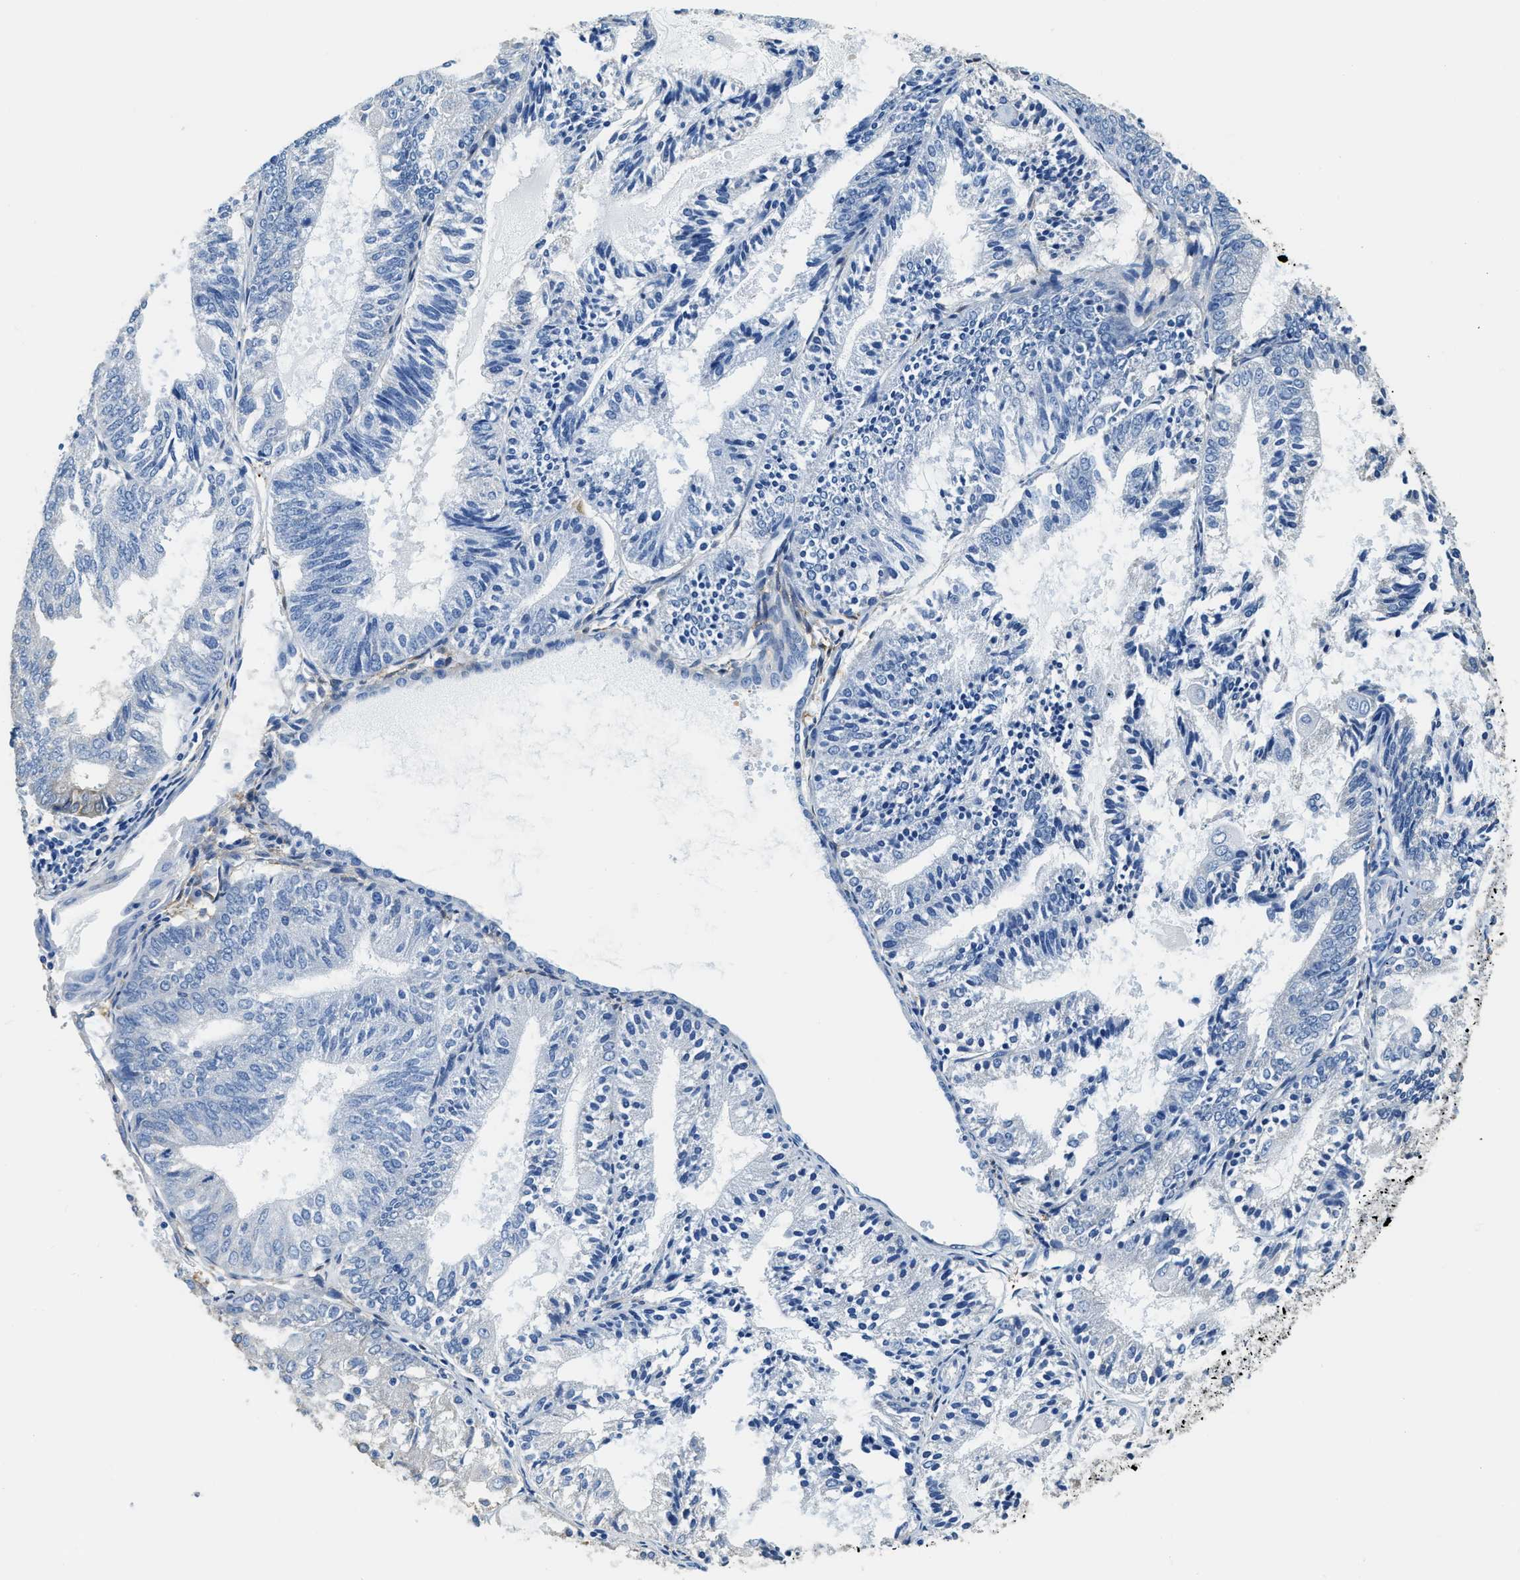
{"staining": {"intensity": "negative", "quantity": "none", "location": "none"}, "tissue": "endometrial cancer", "cell_type": "Tumor cells", "image_type": "cancer", "snomed": [{"axis": "morphology", "description": "Adenocarcinoma, NOS"}, {"axis": "topography", "description": "Endometrium"}], "caption": "The immunohistochemistry (IHC) photomicrograph has no significant expression in tumor cells of endometrial cancer tissue. (Stains: DAB IHC with hematoxylin counter stain, Microscopy: brightfield microscopy at high magnification).", "gene": "ZDHHC13", "patient": {"sex": "female", "age": 81}}